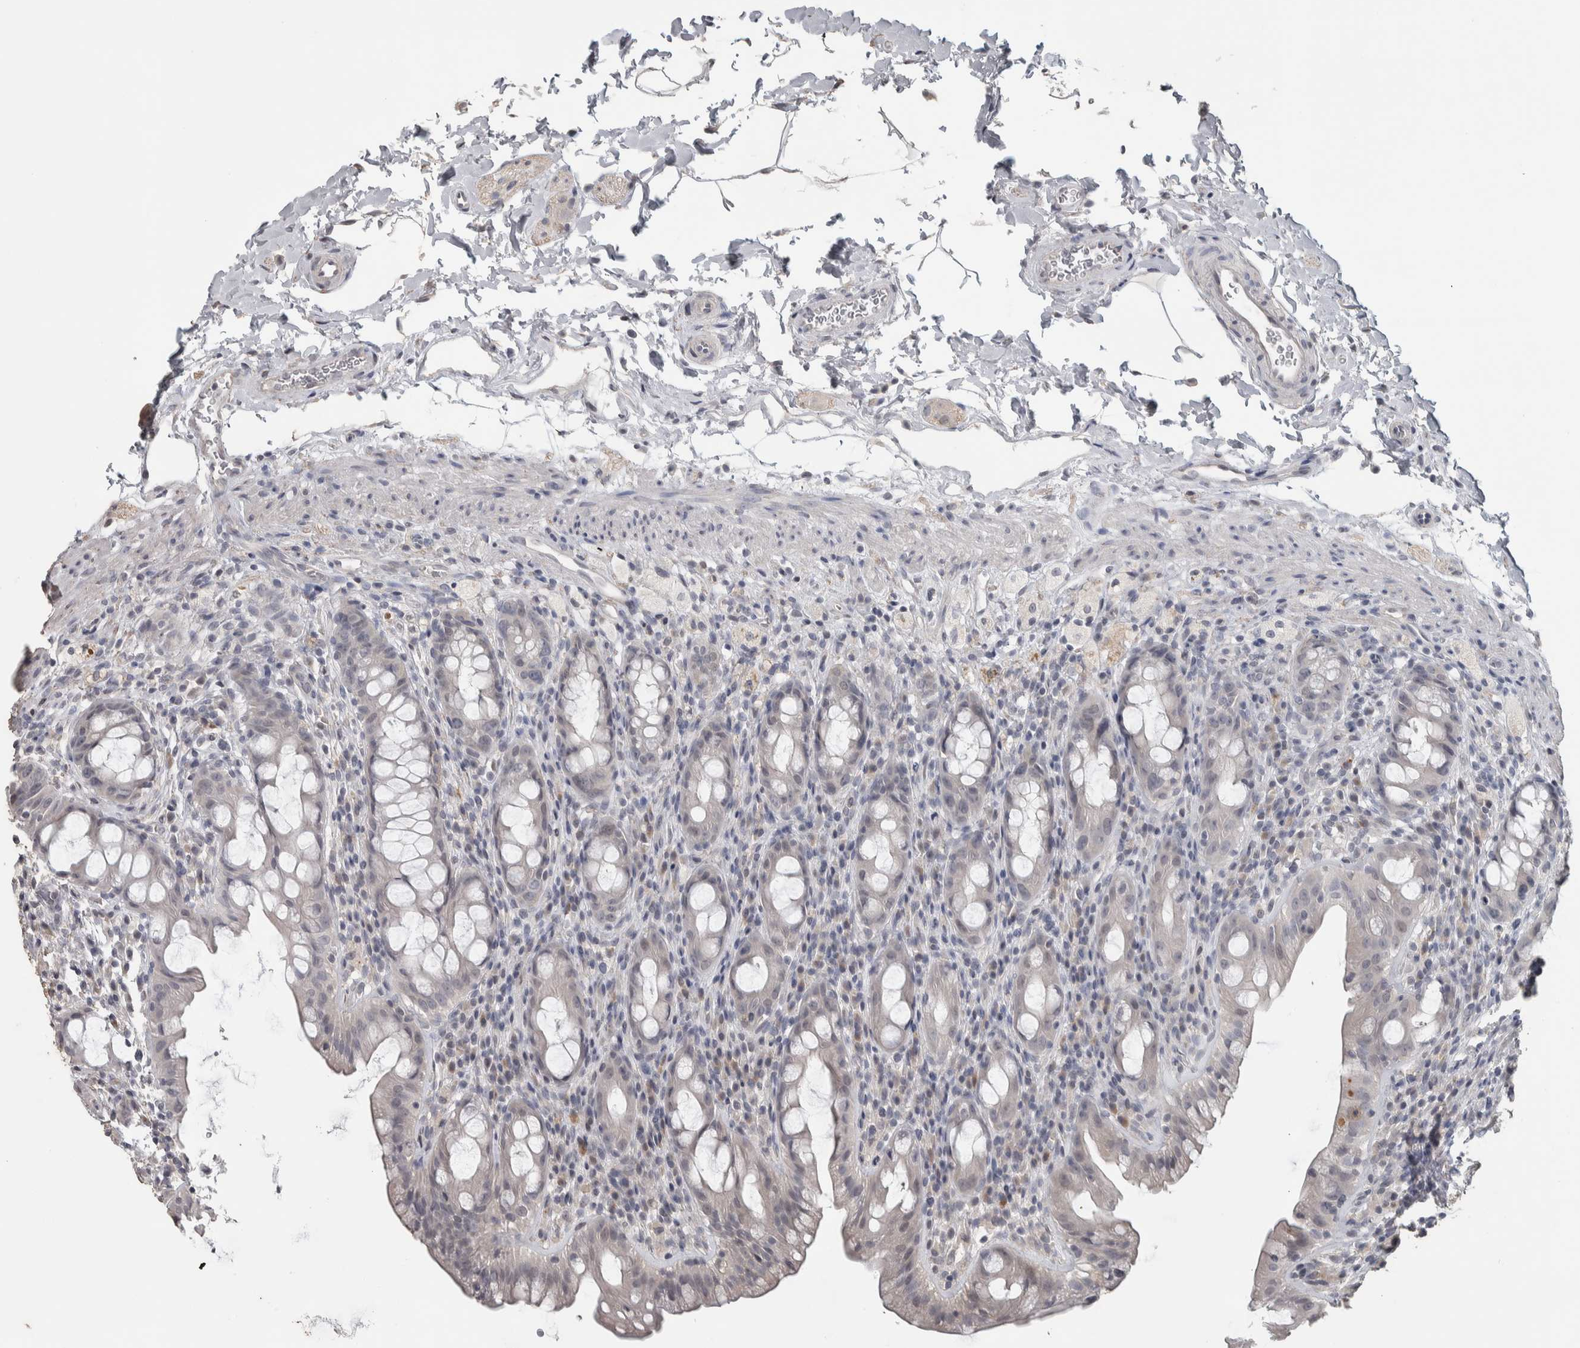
{"staining": {"intensity": "negative", "quantity": "none", "location": "none"}, "tissue": "rectum", "cell_type": "Glandular cells", "image_type": "normal", "snomed": [{"axis": "morphology", "description": "Normal tissue, NOS"}, {"axis": "topography", "description": "Rectum"}], "caption": "This is an immunohistochemistry (IHC) image of benign human rectum. There is no expression in glandular cells.", "gene": "NECAB1", "patient": {"sex": "male", "age": 44}}